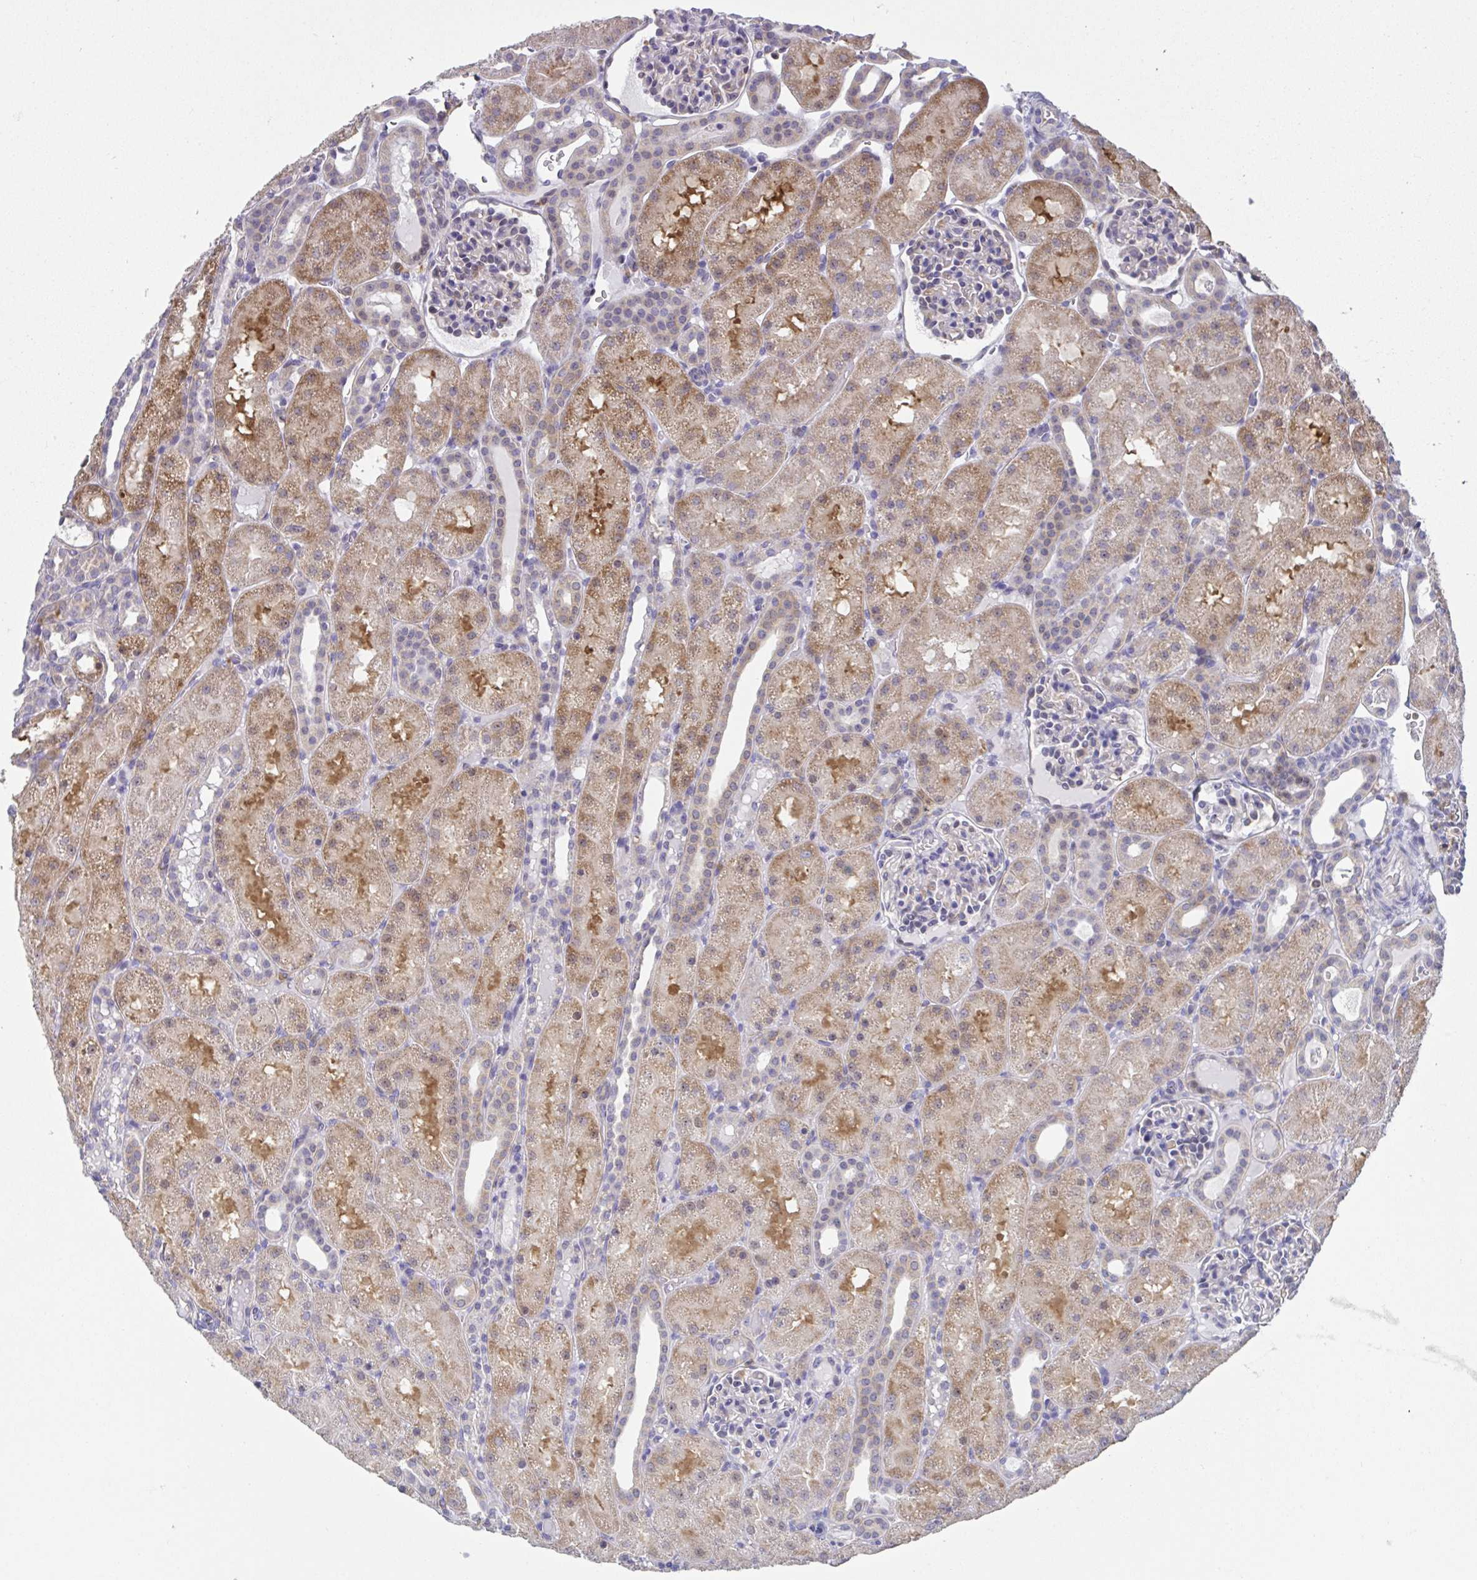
{"staining": {"intensity": "weak", "quantity": "25%-75%", "location": "cytoplasmic/membranous"}, "tissue": "kidney", "cell_type": "Cells in glomeruli", "image_type": "normal", "snomed": [{"axis": "morphology", "description": "Normal tissue, NOS"}, {"axis": "topography", "description": "Kidney"}], "caption": "About 25%-75% of cells in glomeruli in unremarkable kidney show weak cytoplasmic/membranous protein positivity as visualized by brown immunohistochemical staining.", "gene": "ALDH16A1", "patient": {"sex": "male", "age": 2}}